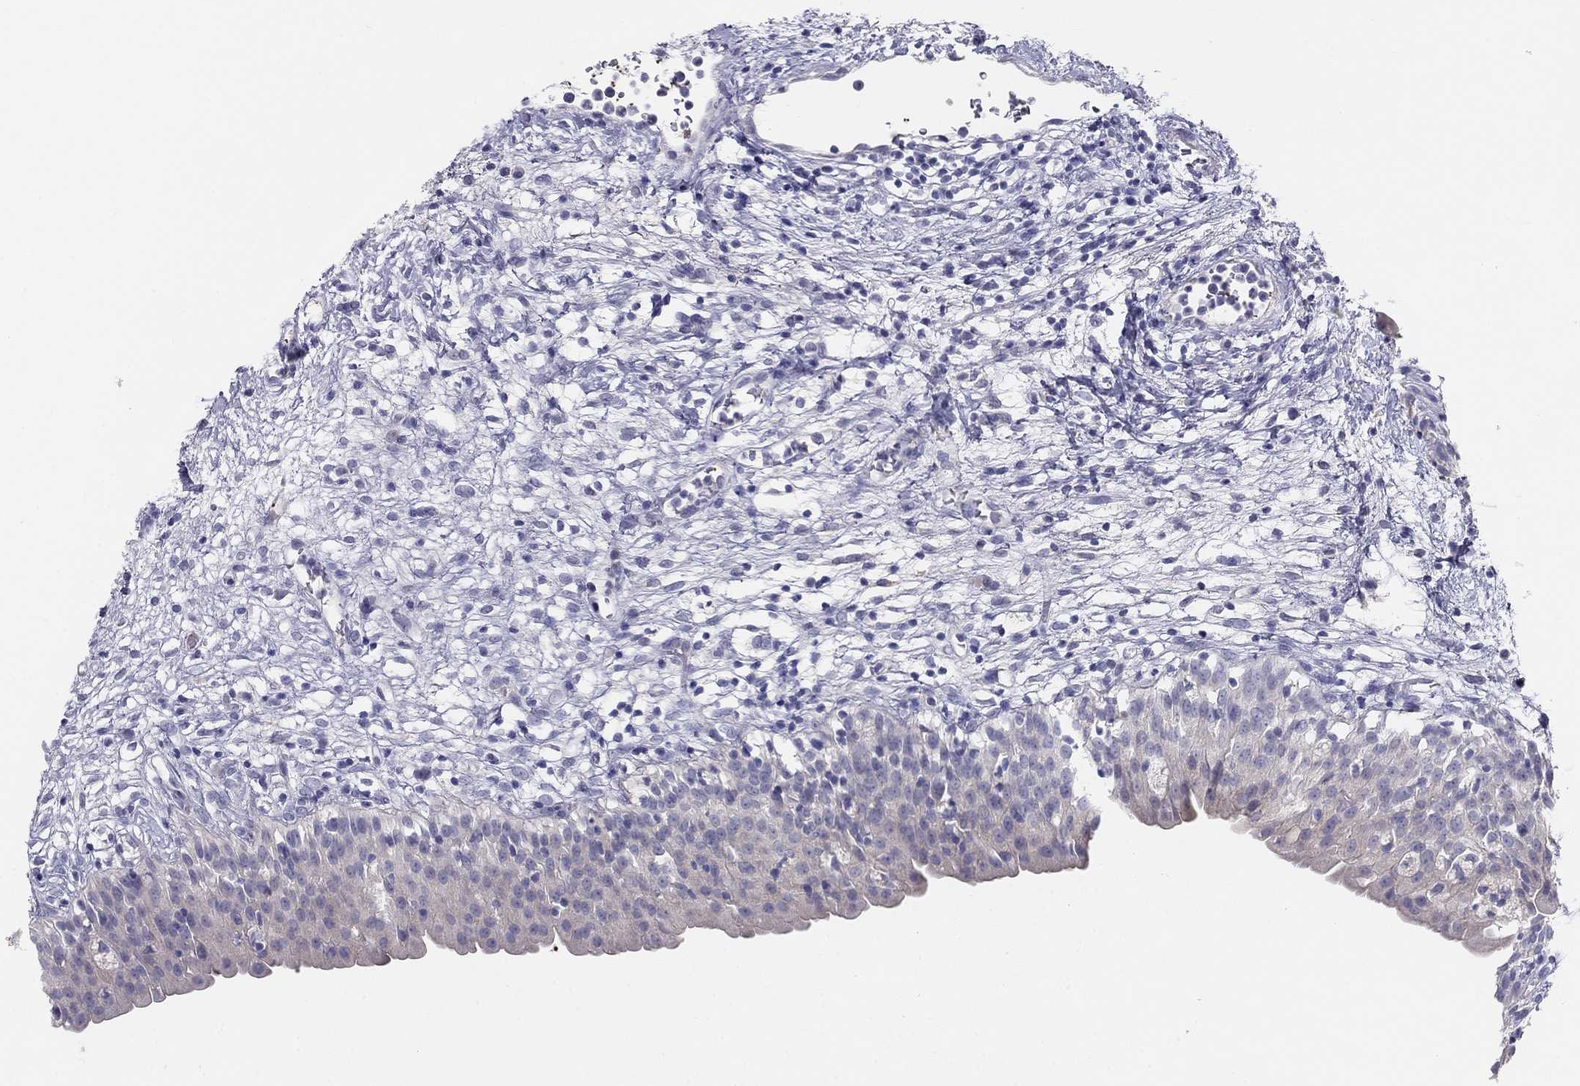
{"staining": {"intensity": "weak", "quantity": "<25%", "location": "cytoplasmic/membranous"}, "tissue": "urinary bladder", "cell_type": "Urothelial cells", "image_type": "normal", "snomed": [{"axis": "morphology", "description": "Normal tissue, NOS"}, {"axis": "topography", "description": "Urinary bladder"}], "caption": "DAB (3,3'-diaminobenzidine) immunohistochemical staining of normal urinary bladder shows no significant expression in urothelial cells. (DAB IHC, high magnification).", "gene": "MGAT4C", "patient": {"sex": "male", "age": 76}}